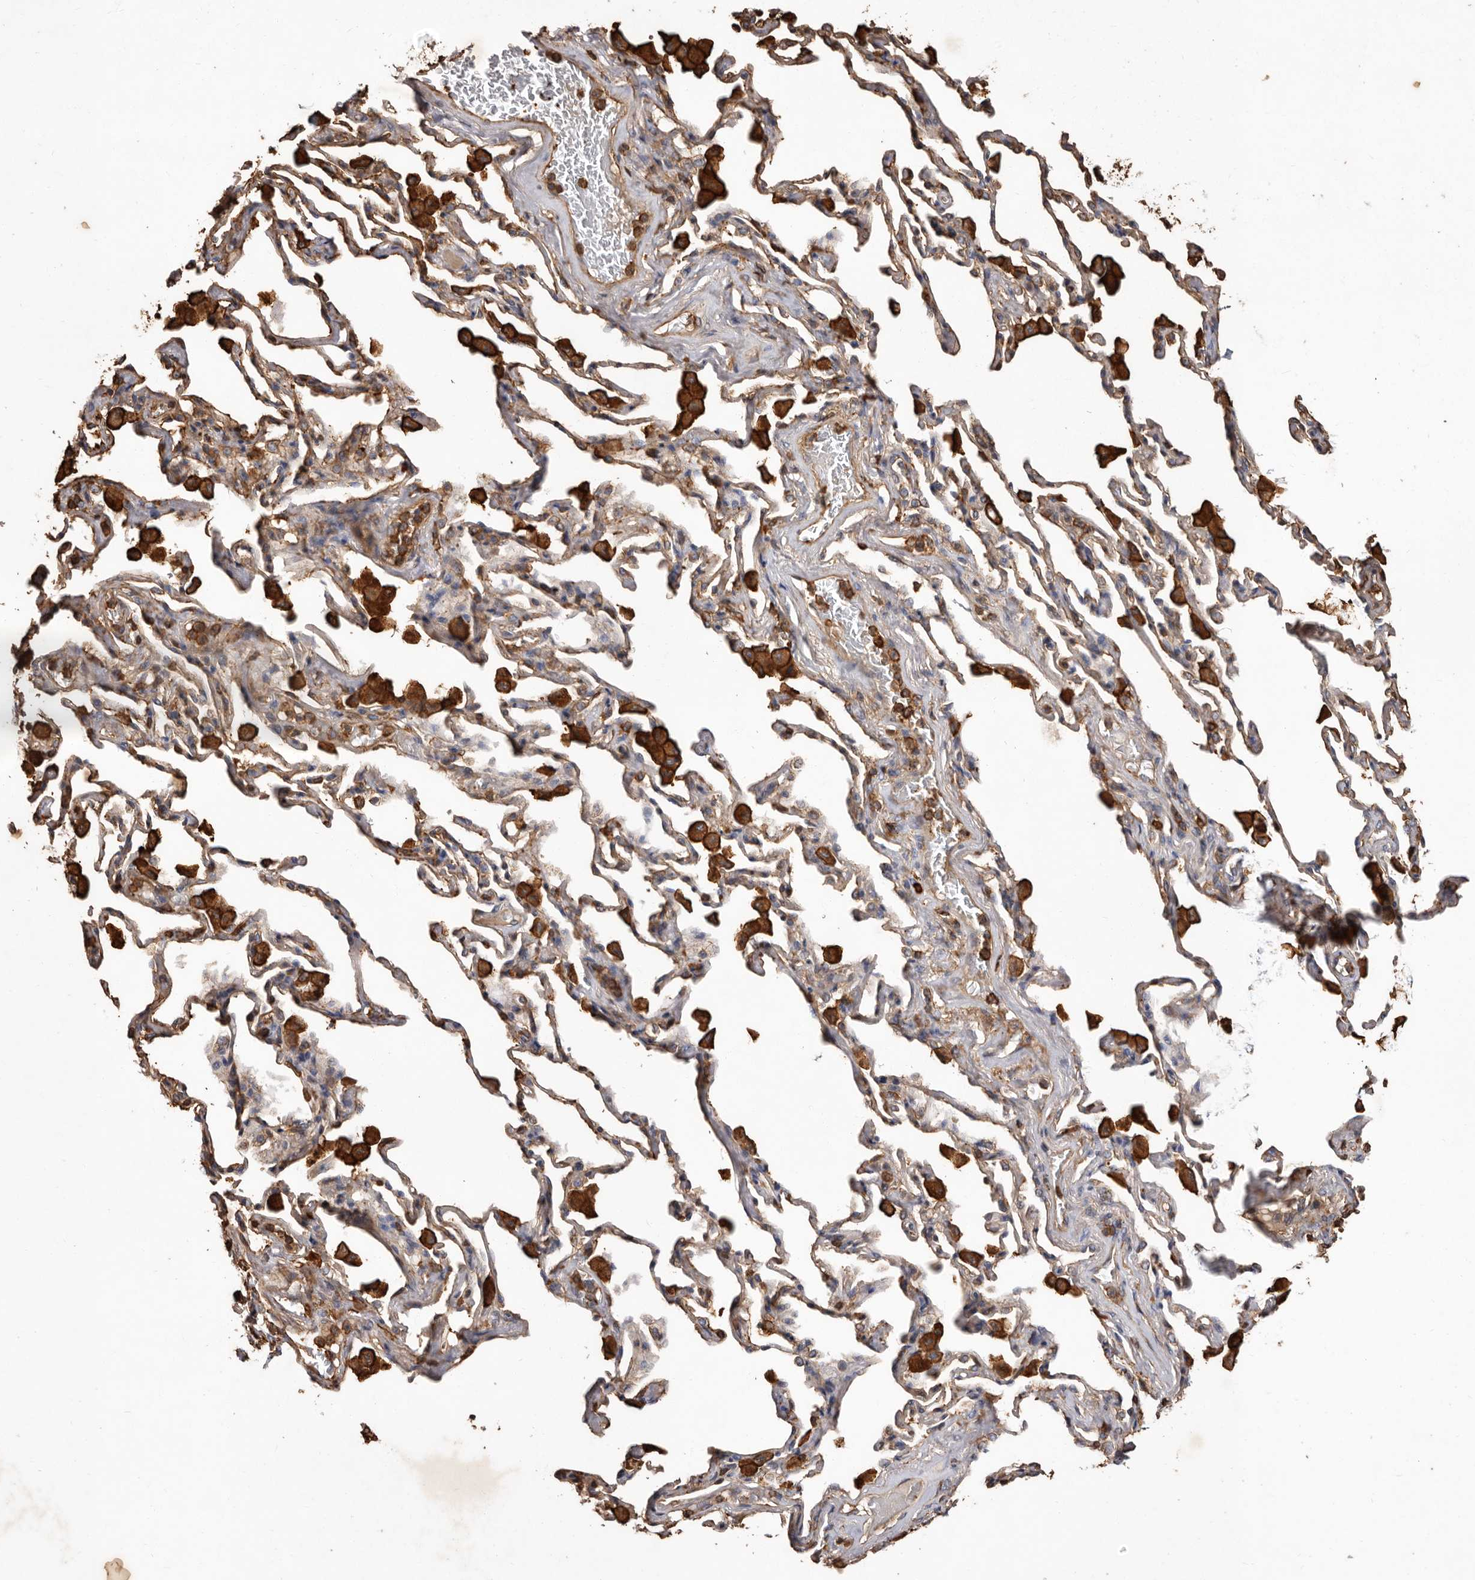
{"staining": {"intensity": "strong", "quantity": ">75%", "location": "cytoplasmic/membranous"}, "tissue": "bronchus", "cell_type": "Respiratory epithelial cells", "image_type": "normal", "snomed": [{"axis": "morphology", "description": "Normal tissue, NOS"}, {"axis": "morphology", "description": "Inflammation, NOS"}, {"axis": "topography", "description": "Bronchus"}, {"axis": "topography", "description": "Lung"}], "caption": "Immunohistochemistry (IHC) (DAB (3,3'-diaminobenzidine)) staining of normal human bronchus reveals strong cytoplasmic/membranous protein expression in approximately >75% of respiratory epithelial cells. Using DAB (brown) and hematoxylin (blue) stains, captured at high magnification using brightfield microscopy.", "gene": "COQ8B", "patient": {"sex": "female", "age": 46}}